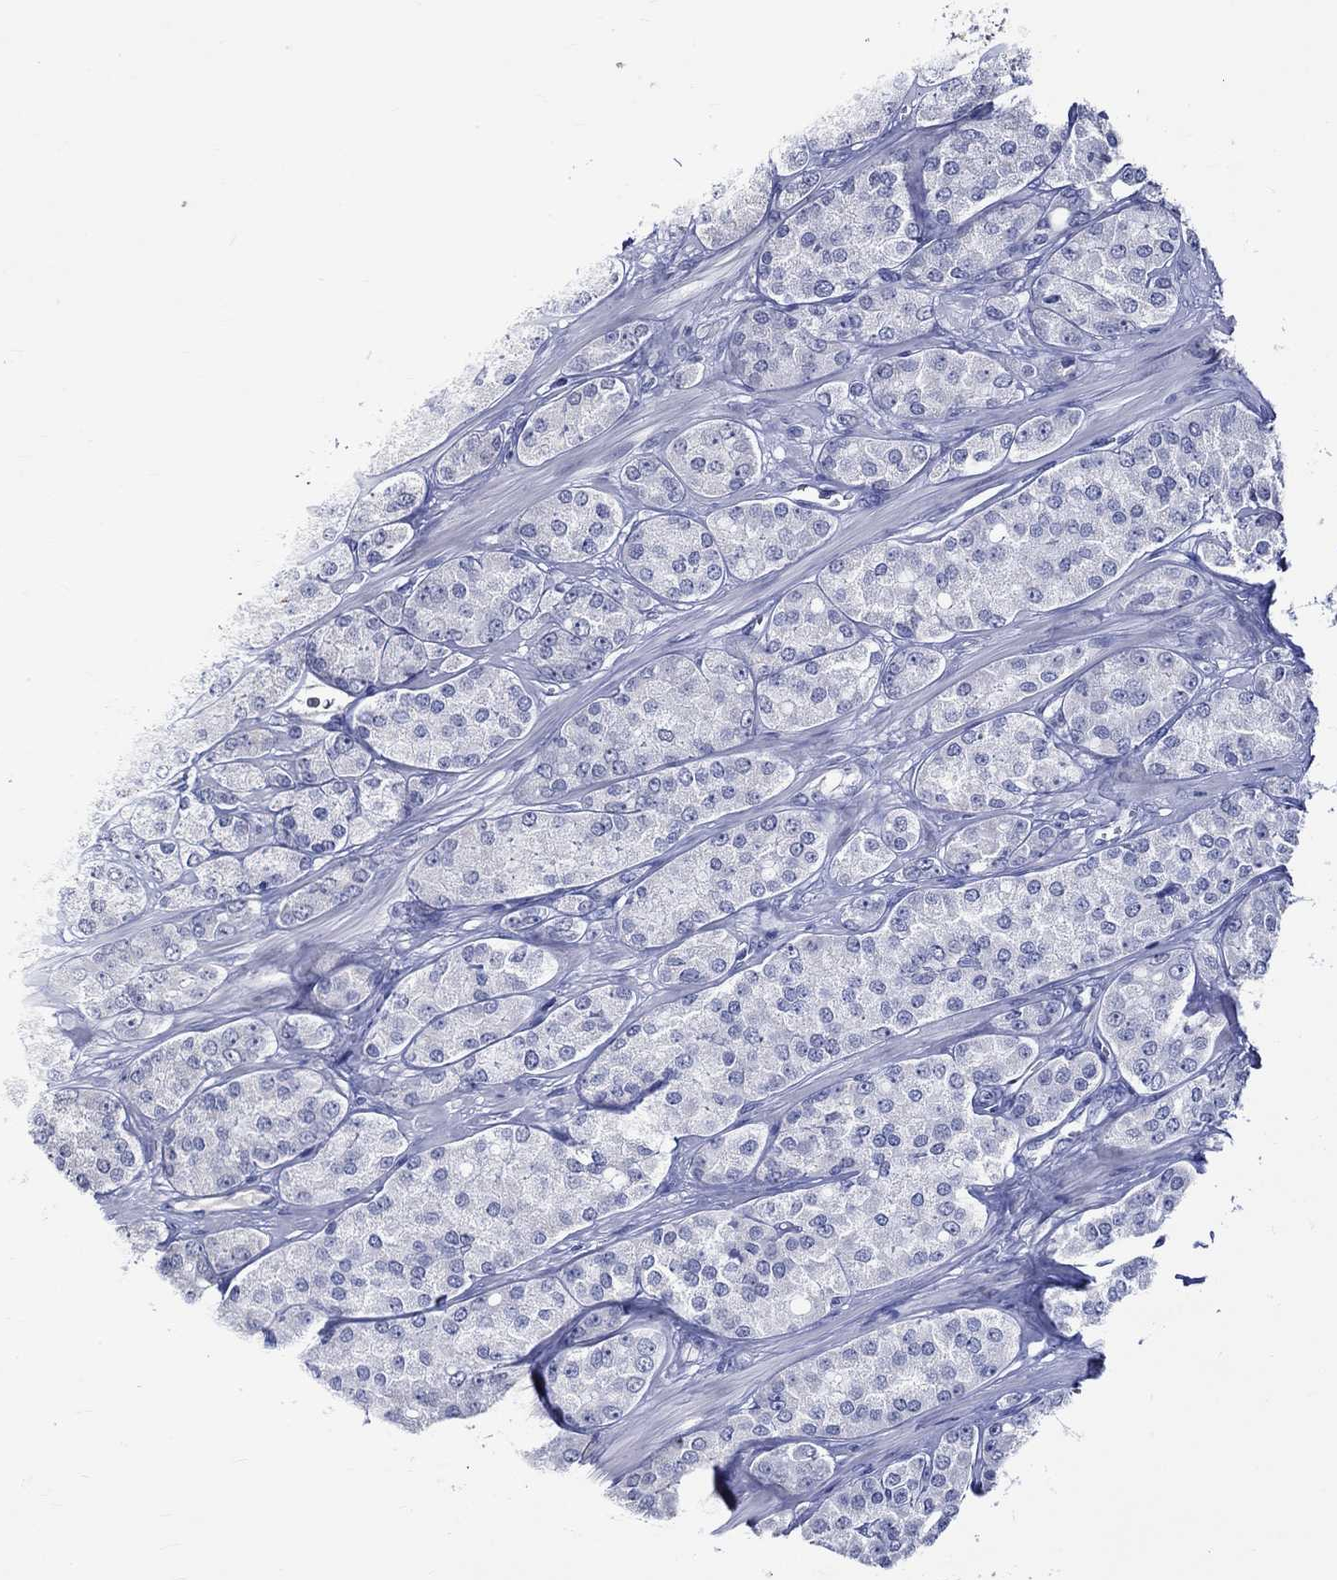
{"staining": {"intensity": "negative", "quantity": "none", "location": "none"}, "tissue": "prostate cancer", "cell_type": "Tumor cells", "image_type": "cancer", "snomed": [{"axis": "morphology", "description": "Adenocarcinoma, NOS"}, {"axis": "topography", "description": "Prostate"}], "caption": "Adenocarcinoma (prostate) was stained to show a protein in brown. There is no significant positivity in tumor cells.", "gene": "KLHL35", "patient": {"sex": "male", "age": 67}}